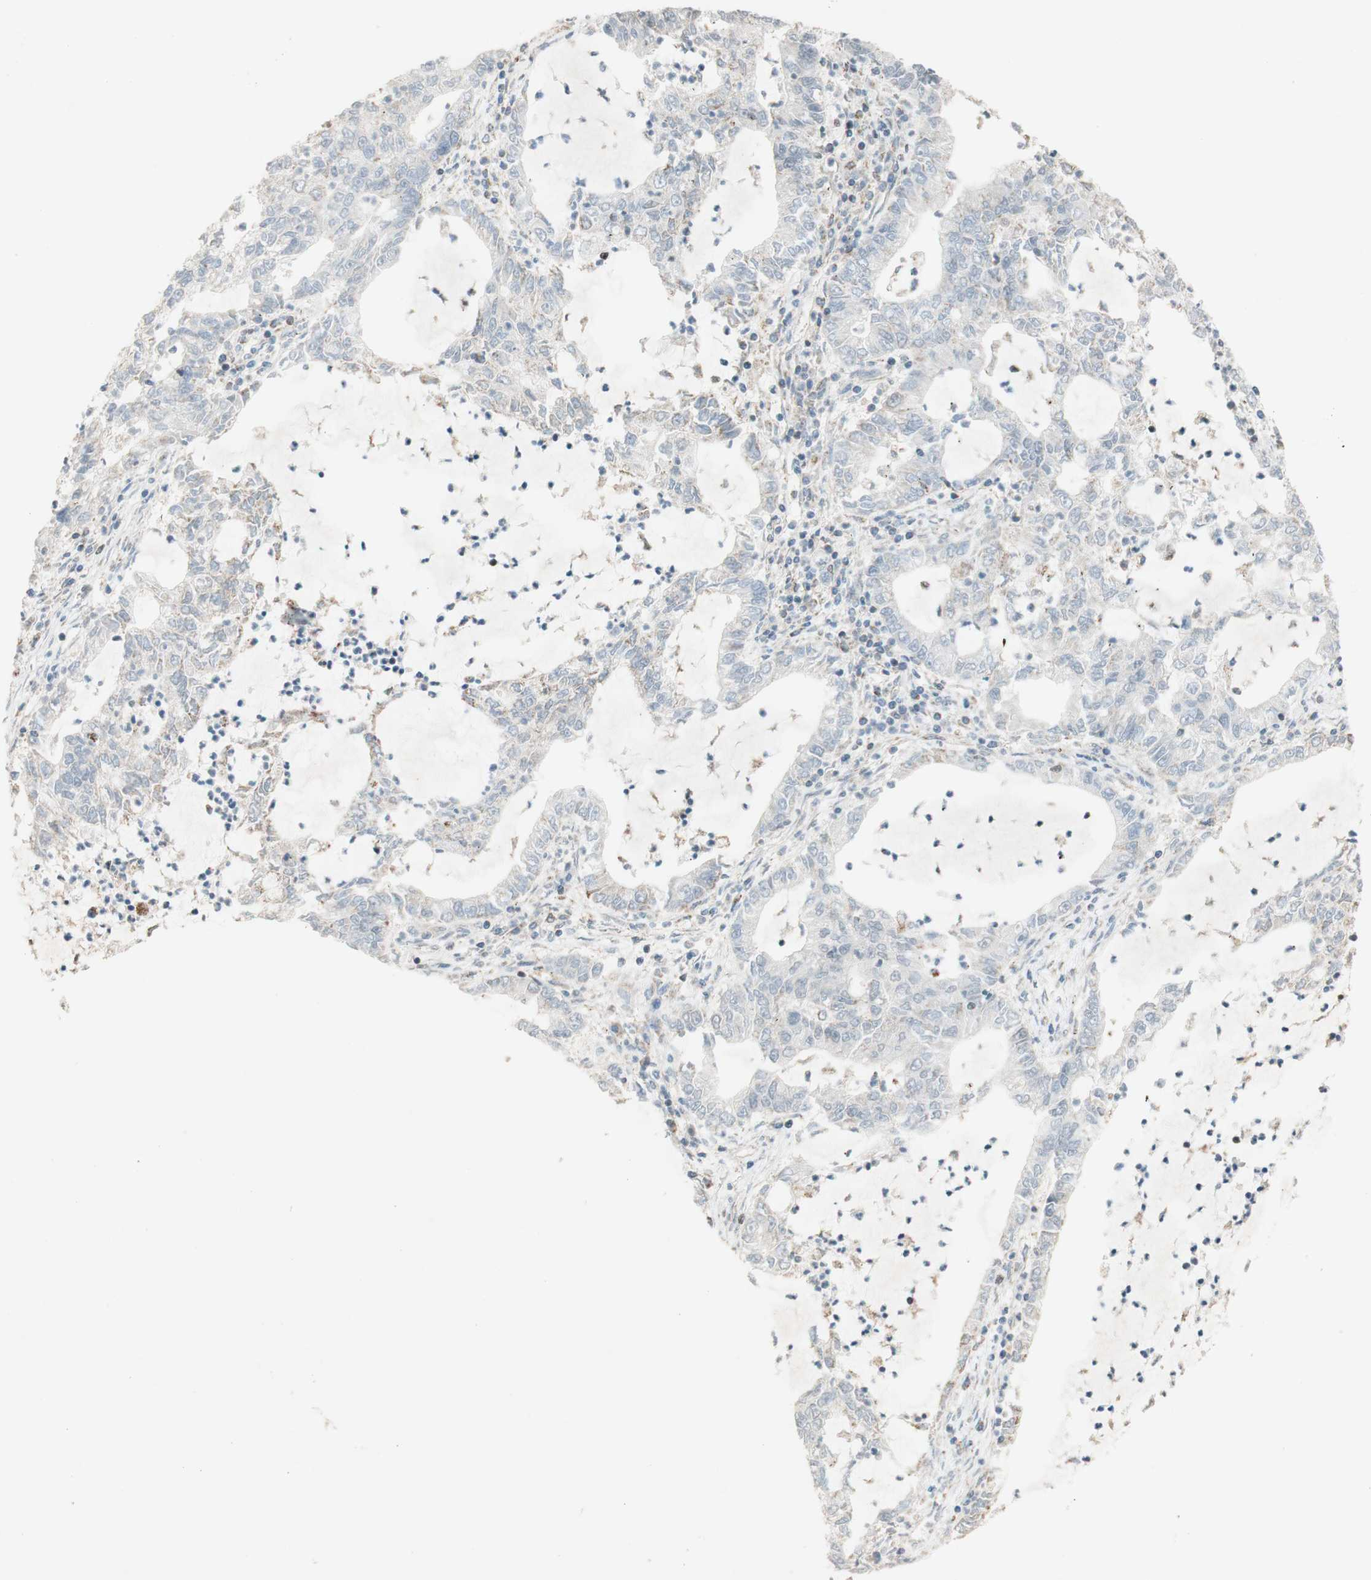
{"staining": {"intensity": "negative", "quantity": "none", "location": "none"}, "tissue": "lung cancer", "cell_type": "Tumor cells", "image_type": "cancer", "snomed": [{"axis": "morphology", "description": "Adenocarcinoma, NOS"}, {"axis": "topography", "description": "Lung"}], "caption": "Immunohistochemistry image of neoplastic tissue: human lung cancer (adenocarcinoma) stained with DAB (3,3'-diaminobenzidine) displays no significant protein positivity in tumor cells.", "gene": "DNMT3A", "patient": {"sex": "female", "age": 51}}